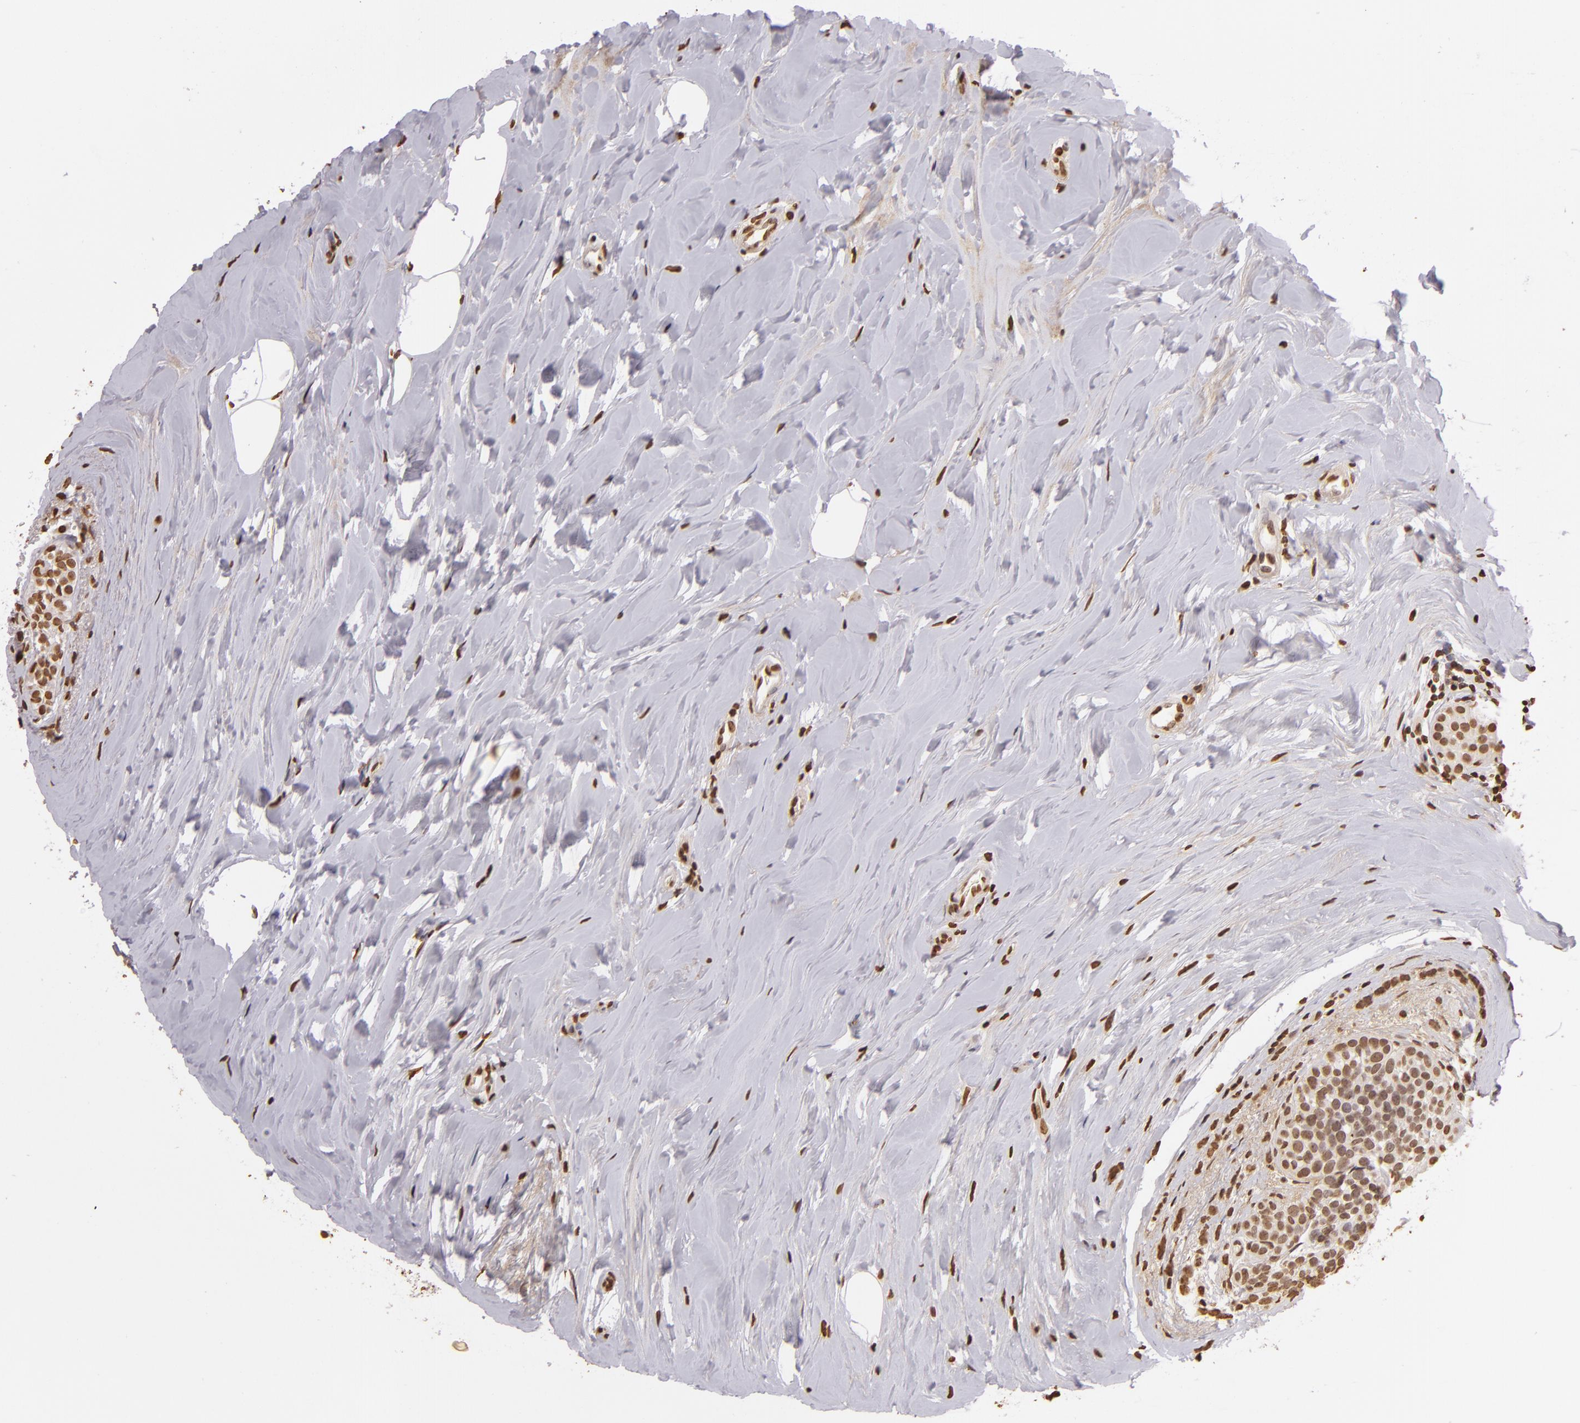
{"staining": {"intensity": "moderate", "quantity": ">75%", "location": "nuclear"}, "tissue": "breast cancer", "cell_type": "Tumor cells", "image_type": "cancer", "snomed": [{"axis": "morphology", "description": "Lobular carcinoma"}, {"axis": "topography", "description": "Breast"}], "caption": "Immunohistochemistry (IHC) staining of breast lobular carcinoma, which displays medium levels of moderate nuclear expression in approximately >75% of tumor cells indicating moderate nuclear protein positivity. The staining was performed using DAB (3,3'-diaminobenzidine) (brown) for protein detection and nuclei were counterstained in hematoxylin (blue).", "gene": "THRB", "patient": {"sex": "female", "age": 64}}